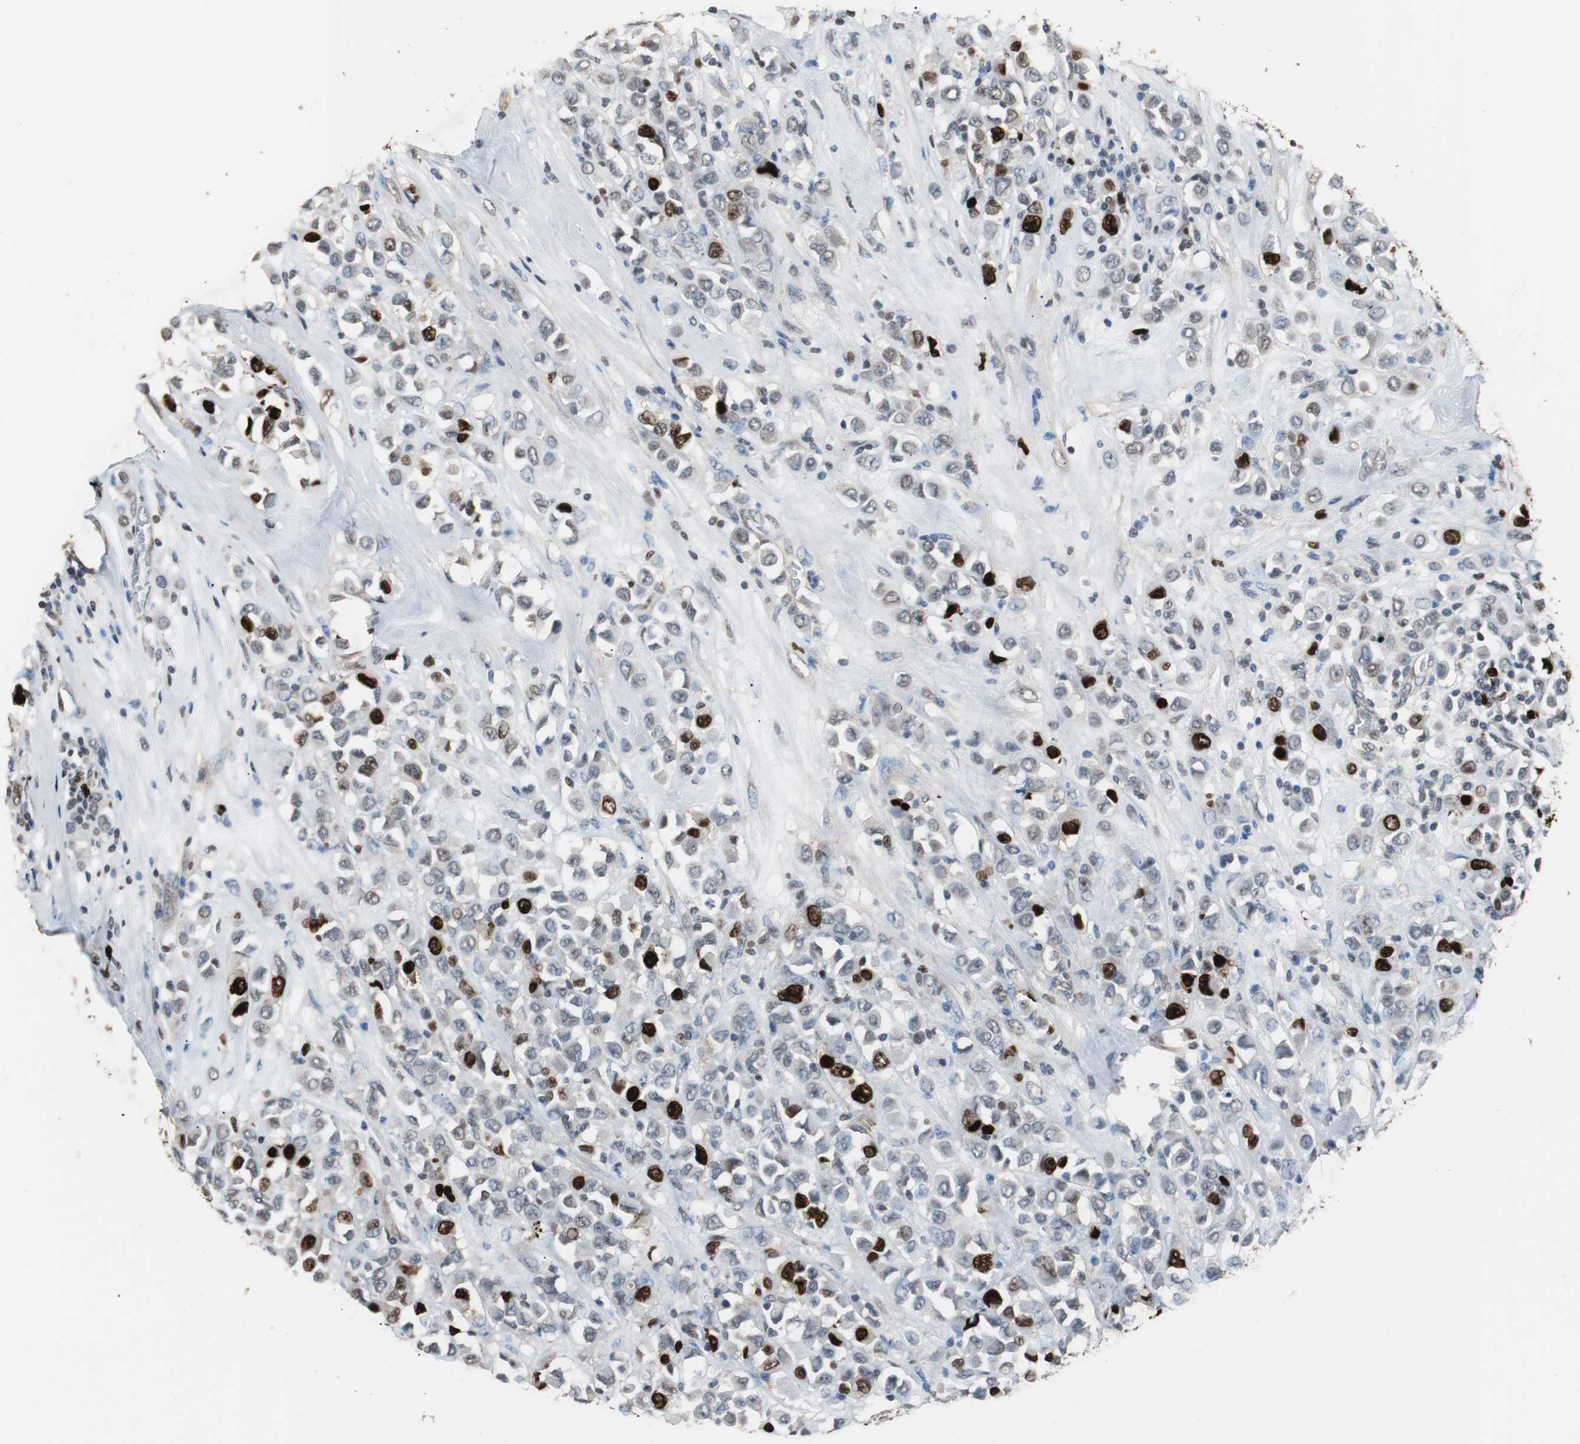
{"staining": {"intensity": "strong", "quantity": "25%-75%", "location": "nuclear"}, "tissue": "breast cancer", "cell_type": "Tumor cells", "image_type": "cancer", "snomed": [{"axis": "morphology", "description": "Duct carcinoma"}, {"axis": "topography", "description": "Breast"}], "caption": "A histopathology image of infiltrating ductal carcinoma (breast) stained for a protein shows strong nuclear brown staining in tumor cells.", "gene": "TOP2A", "patient": {"sex": "female", "age": 61}}